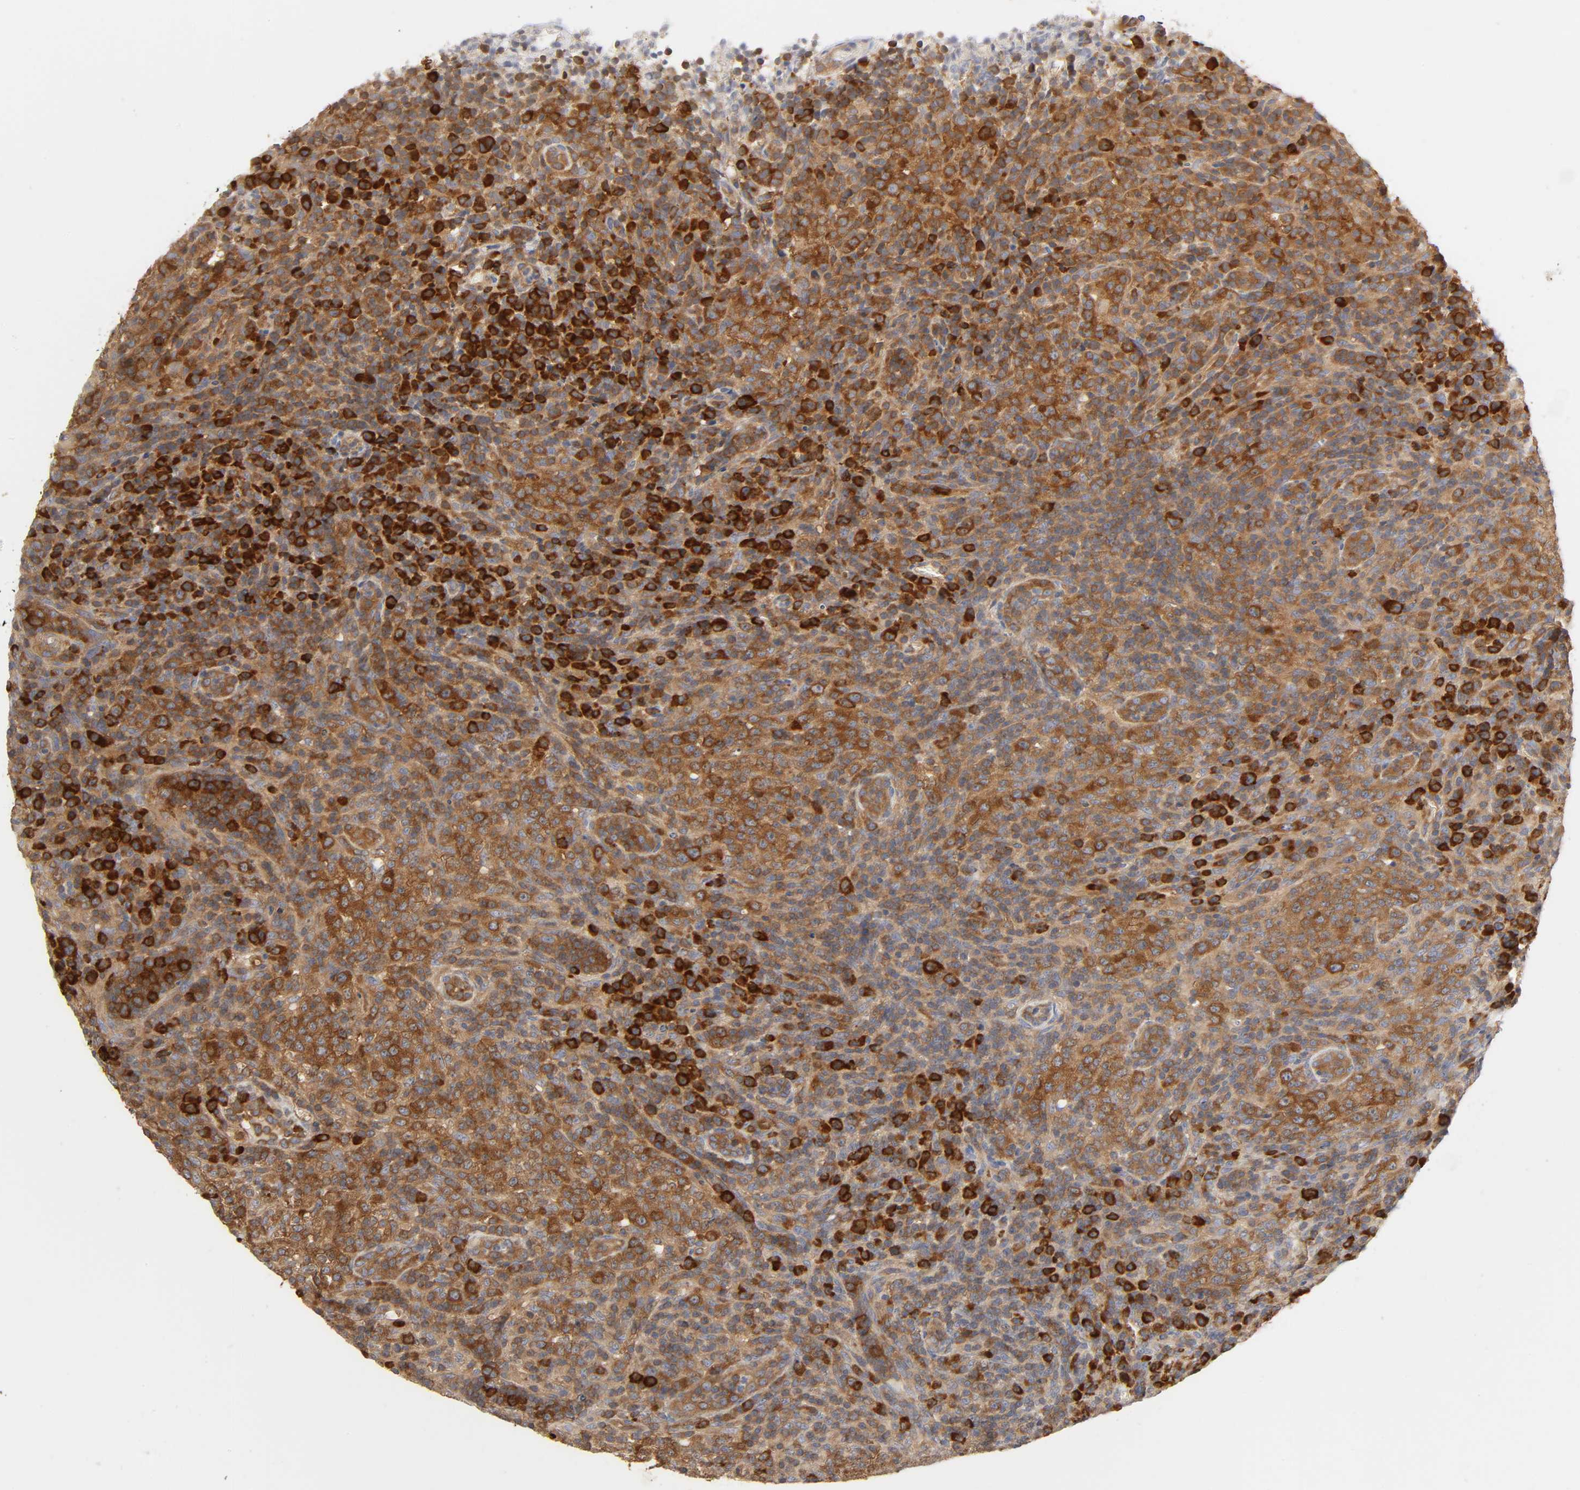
{"staining": {"intensity": "strong", "quantity": ">75%", "location": "cytoplasmic/membranous"}, "tissue": "lymphoma", "cell_type": "Tumor cells", "image_type": "cancer", "snomed": [{"axis": "morphology", "description": "Malignant lymphoma, non-Hodgkin's type, High grade"}, {"axis": "topography", "description": "Lymph node"}], "caption": "High-magnification brightfield microscopy of high-grade malignant lymphoma, non-Hodgkin's type stained with DAB (3,3'-diaminobenzidine) (brown) and counterstained with hematoxylin (blue). tumor cells exhibit strong cytoplasmic/membranous expression is appreciated in approximately>75% of cells. (Brightfield microscopy of DAB IHC at high magnification).", "gene": "SCHIP1", "patient": {"sex": "female", "age": 76}}